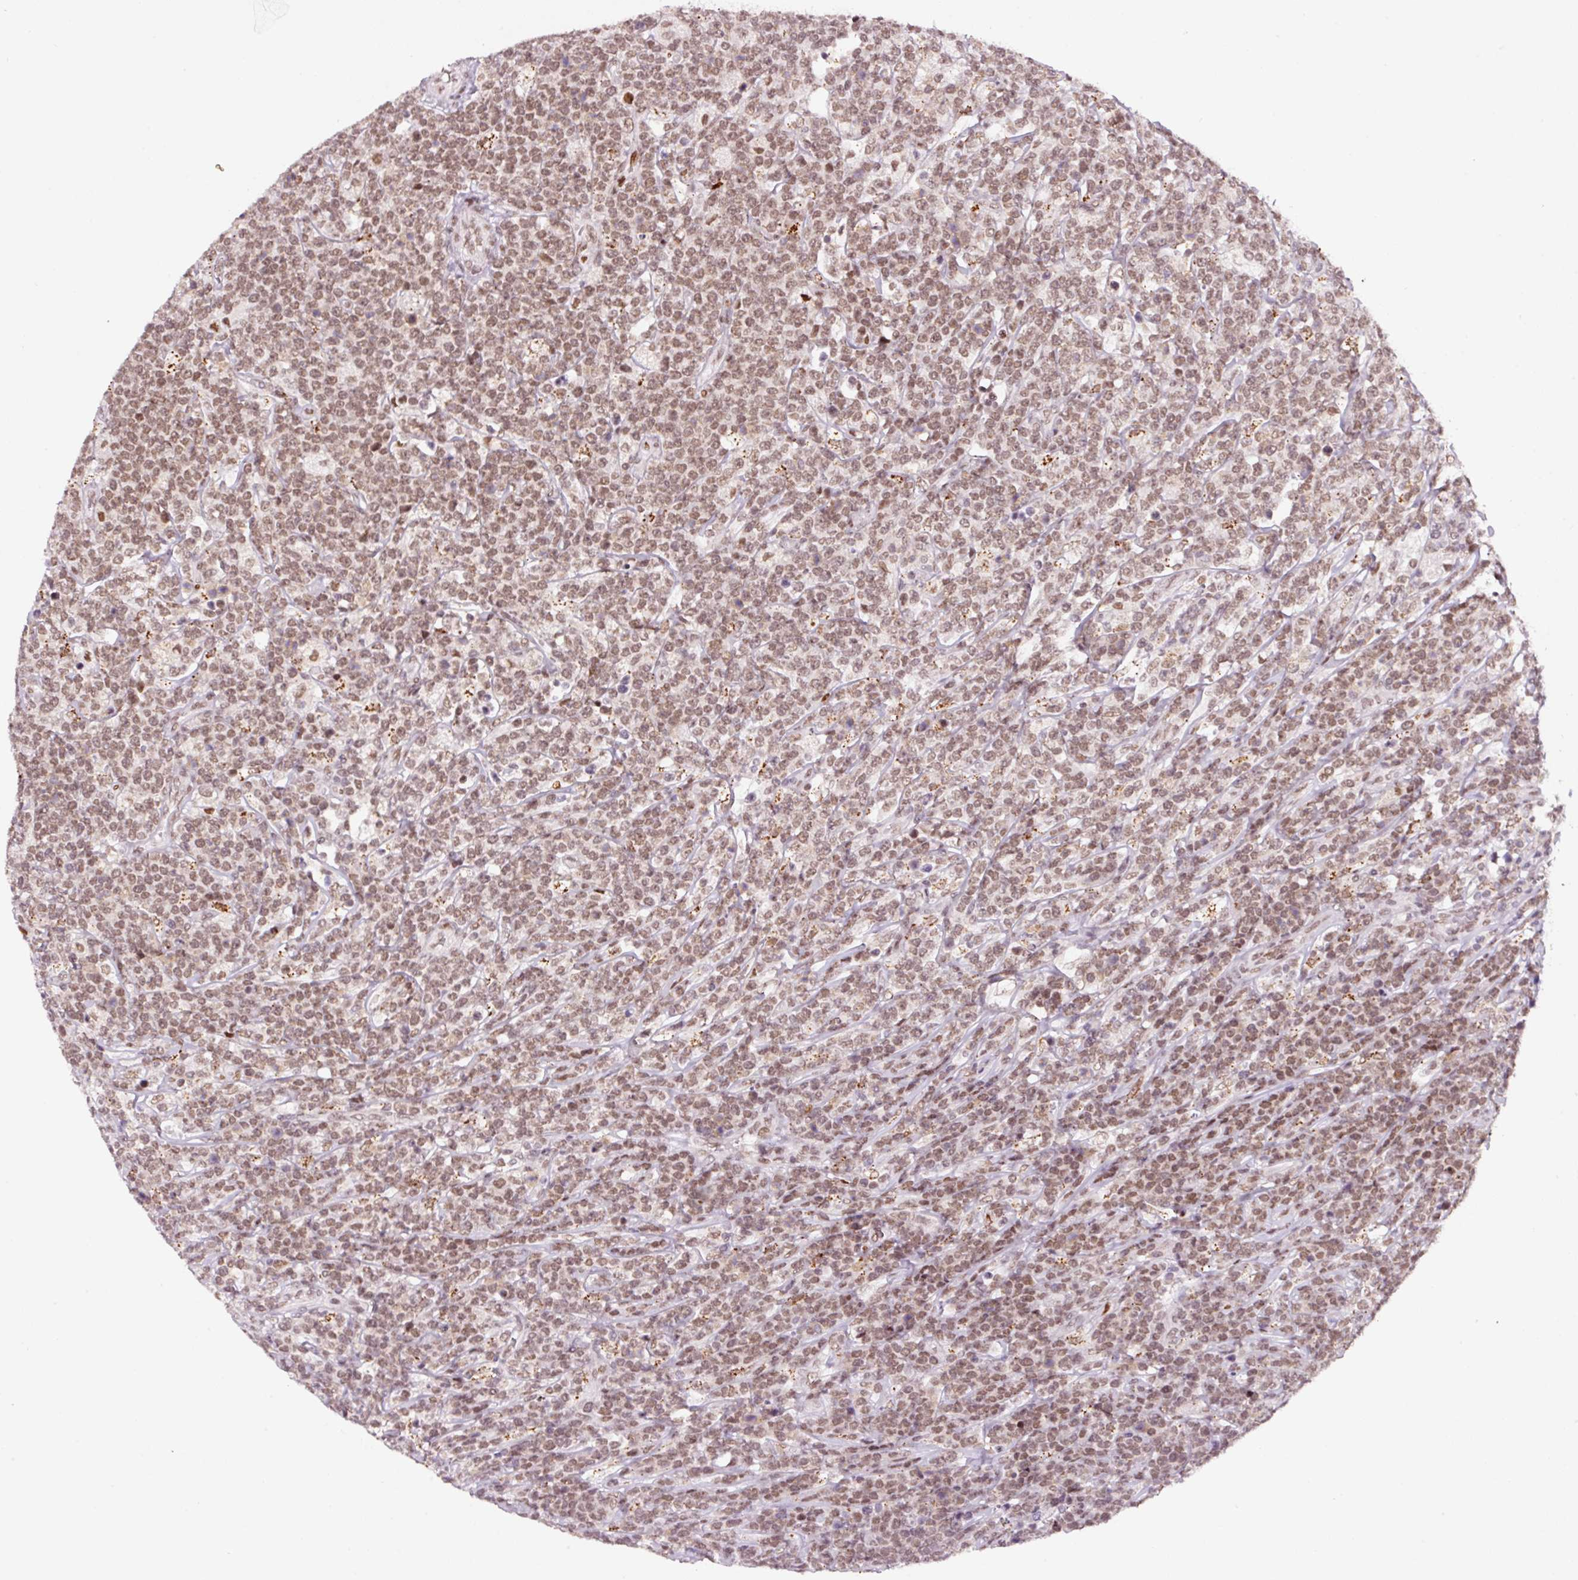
{"staining": {"intensity": "moderate", "quantity": ">75%", "location": "nuclear"}, "tissue": "lymphoma", "cell_type": "Tumor cells", "image_type": "cancer", "snomed": [{"axis": "morphology", "description": "Malignant lymphoma, non-Hodgkin's type, High grade"}, {"axis": "topography", "description": "Small intestine"}], "caption": "An image showing moderate nuclear positivity in about >75% of tumor cells in lymphoma, as visualized by brown immunohistochemical staining.", "gene": "CCNL2", "patient": {"sex": "male", "age": 8}}